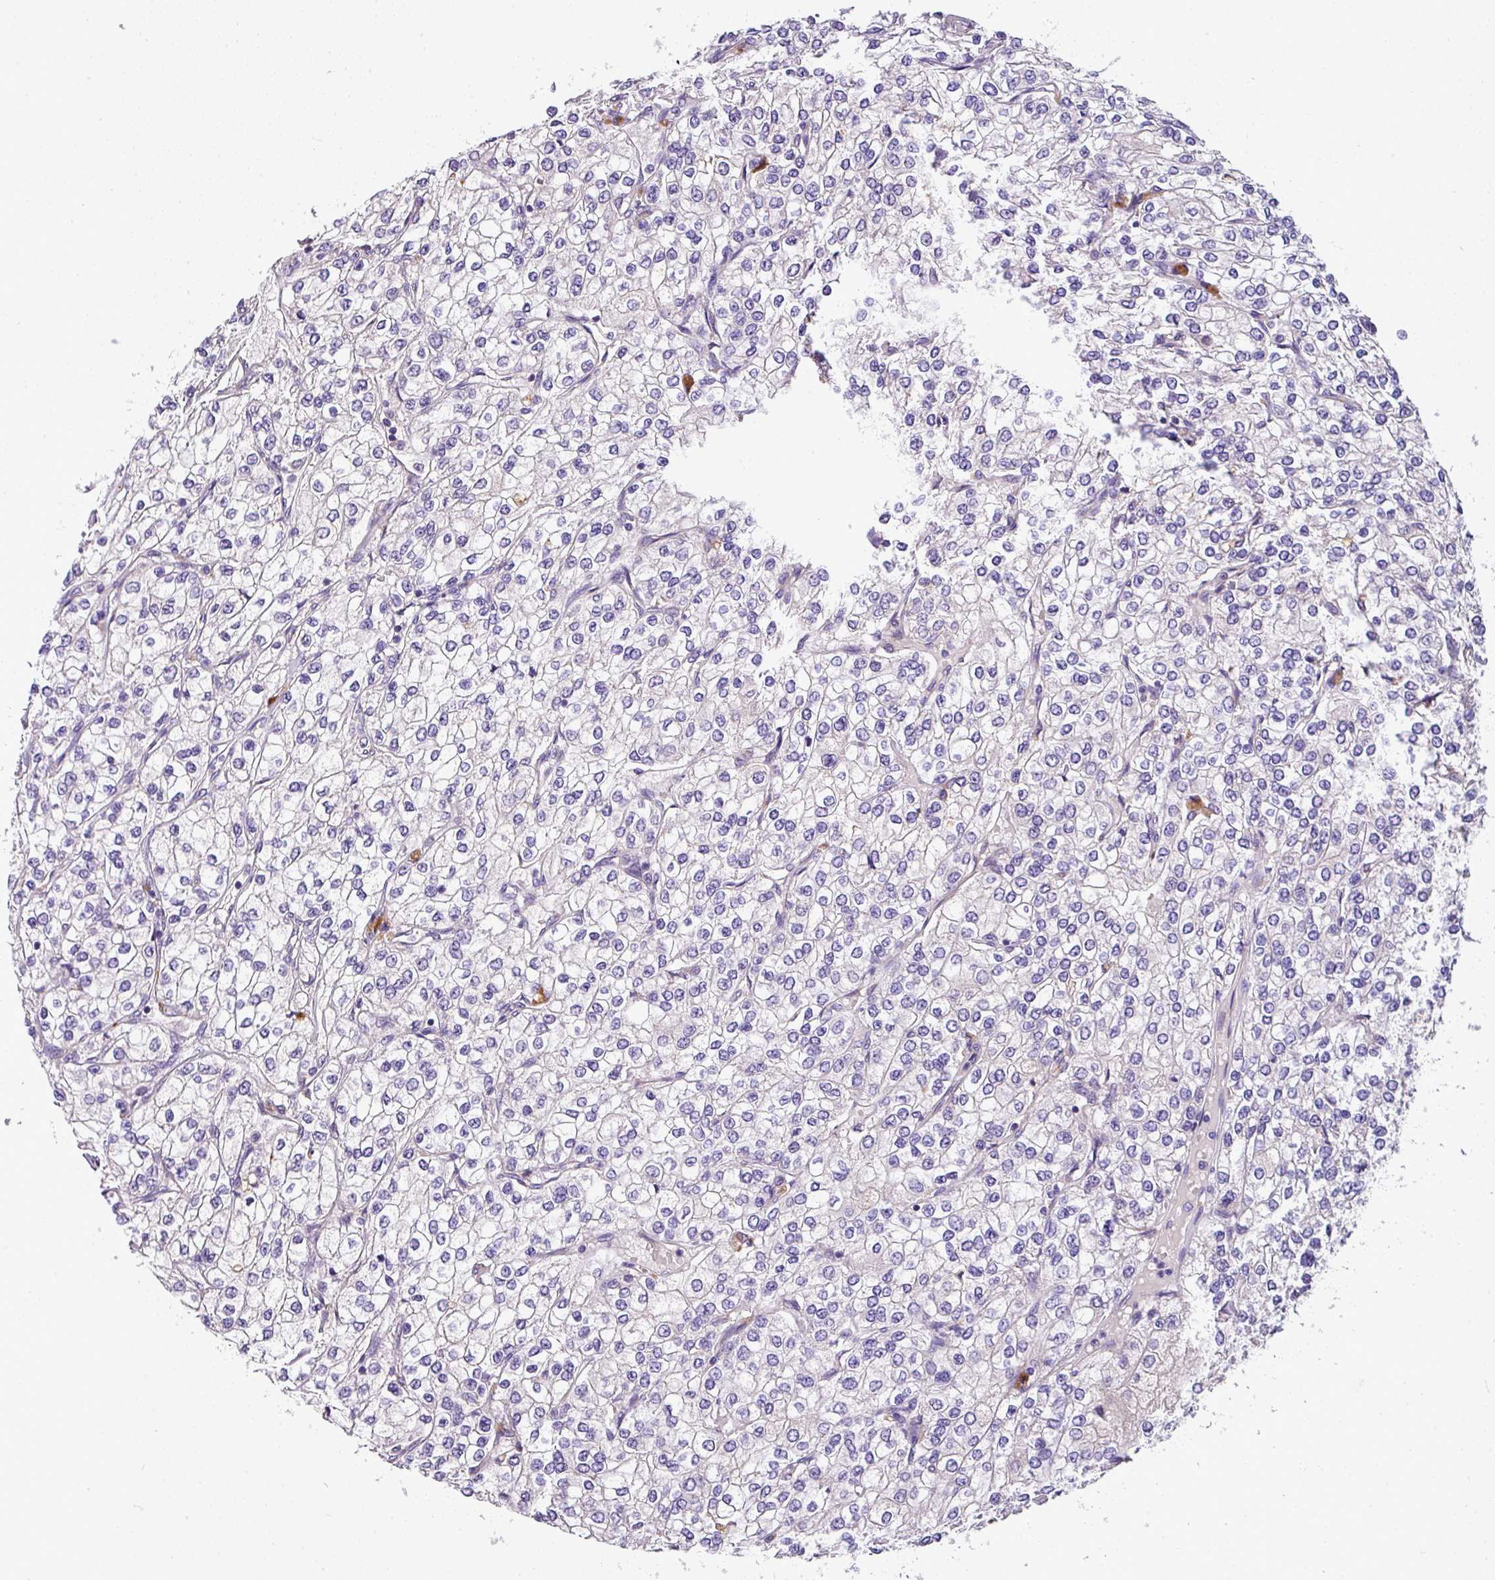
{"staining": {"intensity": "negative", "quantity": "none", "location": "none"}, "tissue": "renal cancer", "cell_type": "Tumor cells", "image_type": "cancer", "snomed": [{"axis": "morphology", "description": "Adenocarcinoma, NOS"}, {"axis": "topography", "description": "Kidney"}], "caption": "The photomicrograph displays no significant expression in tumor cells of renal cancer. Nuclei are stained in blue.", "gene": "ANXA2R", "patient": {"sex": "male", "age": 80}}